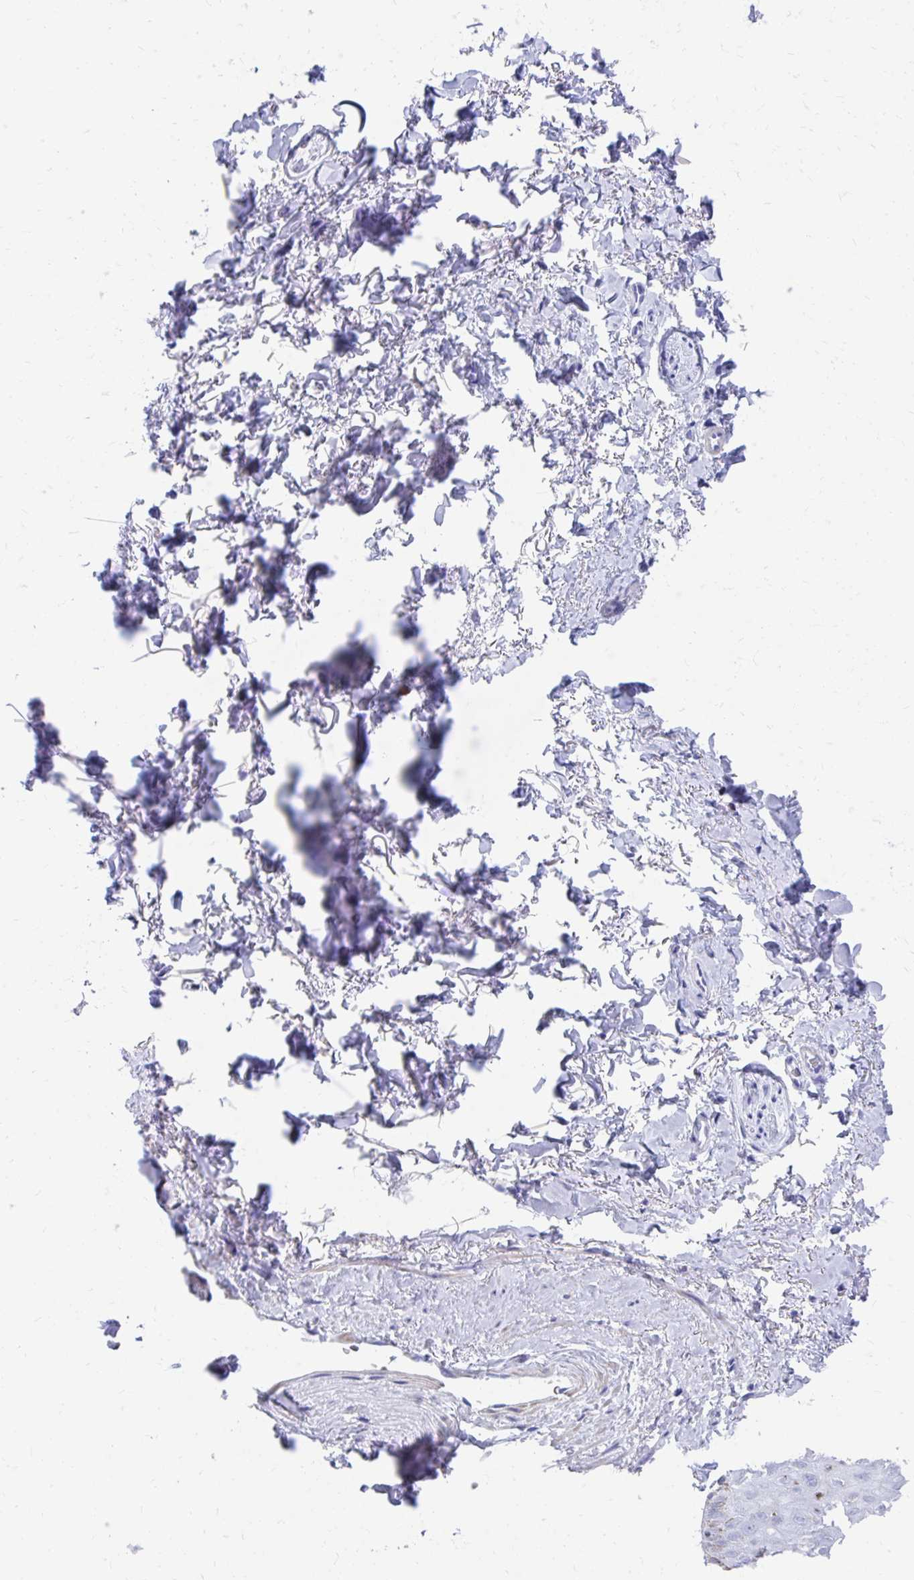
{"staining": {"intensity": "negative", "quantity": "none", "location": "none"}, "tissue": "adipose tissue", "cell_type": "Adipocytes", "image_type": "normal", "snomed": [{"axis": "morphology", "description": "Normal tissue, NOS"}, {"axis": "topography", "description": "Vulva"}, {"axis": "topography", "description": "Peripheral nerve tissue"}], "caption": "Benign adipose tissue was stained to show a protein in brown. There is no significant expression in adipocytes. (DAB (3,3'-diaminobenzidine) immunohistochemistry (IHC) with hematoxylin counter stain).", "gene": "RUNX3", "patient": {"sex": "female", "age": 66}}